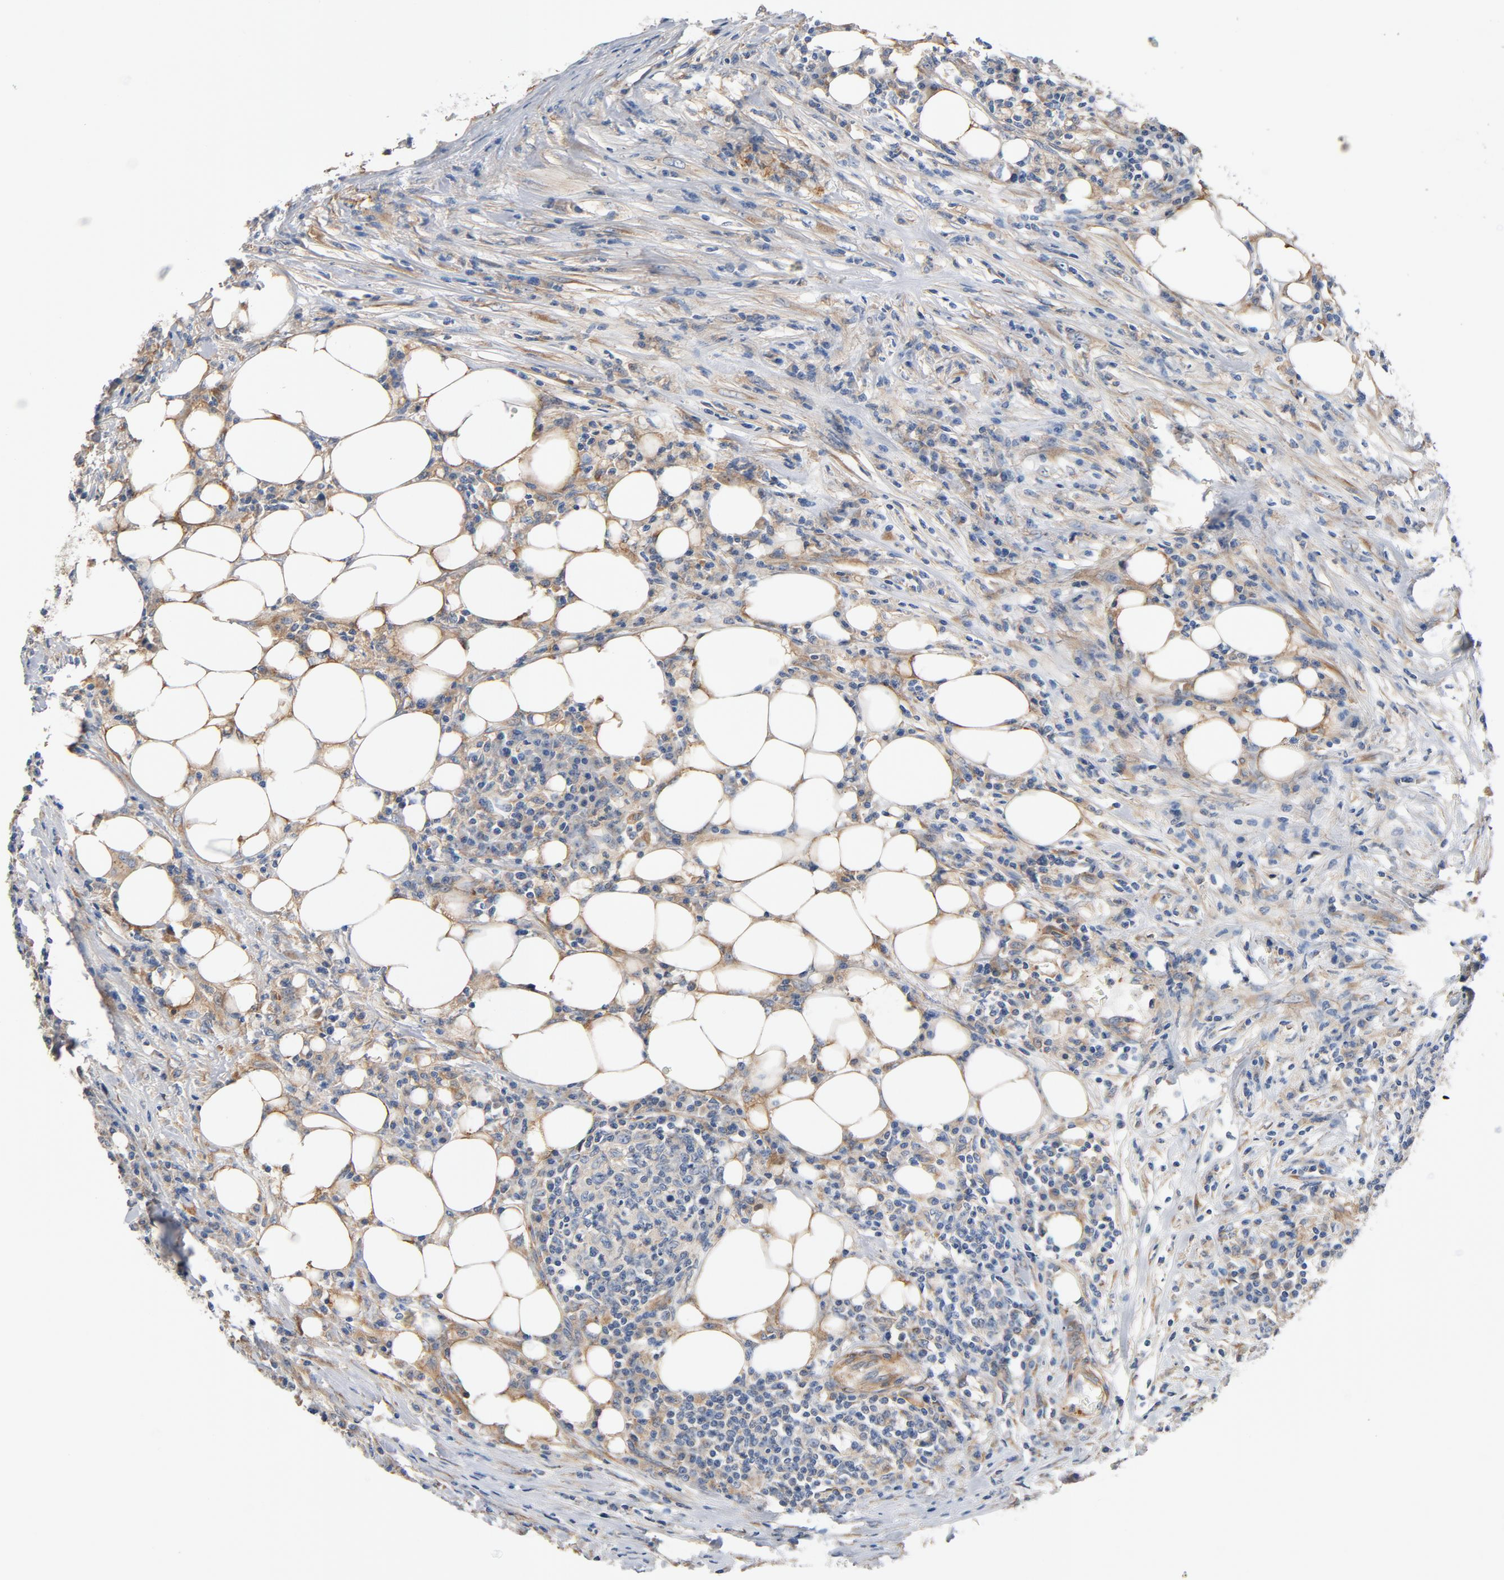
{"staining": {"intensity": "negative", "quantity": "none", "location": "none"}, "tissue": "colorectal cancer", "cell_type": "Tumor cells", "image_type": "cancer", "snomed": [{"axis": "morphology", "description": "Adenocarcinoma, NOS"}, {"axis": "topography", "description": "Colon"}], "caption": "This is an immunohistochemistry (IHC) micrograph of colorectal adenocarcinoma. There is no expression in tumor cells.", "gene": "ILK", "patient": {"sex": "male", "age": 71}}